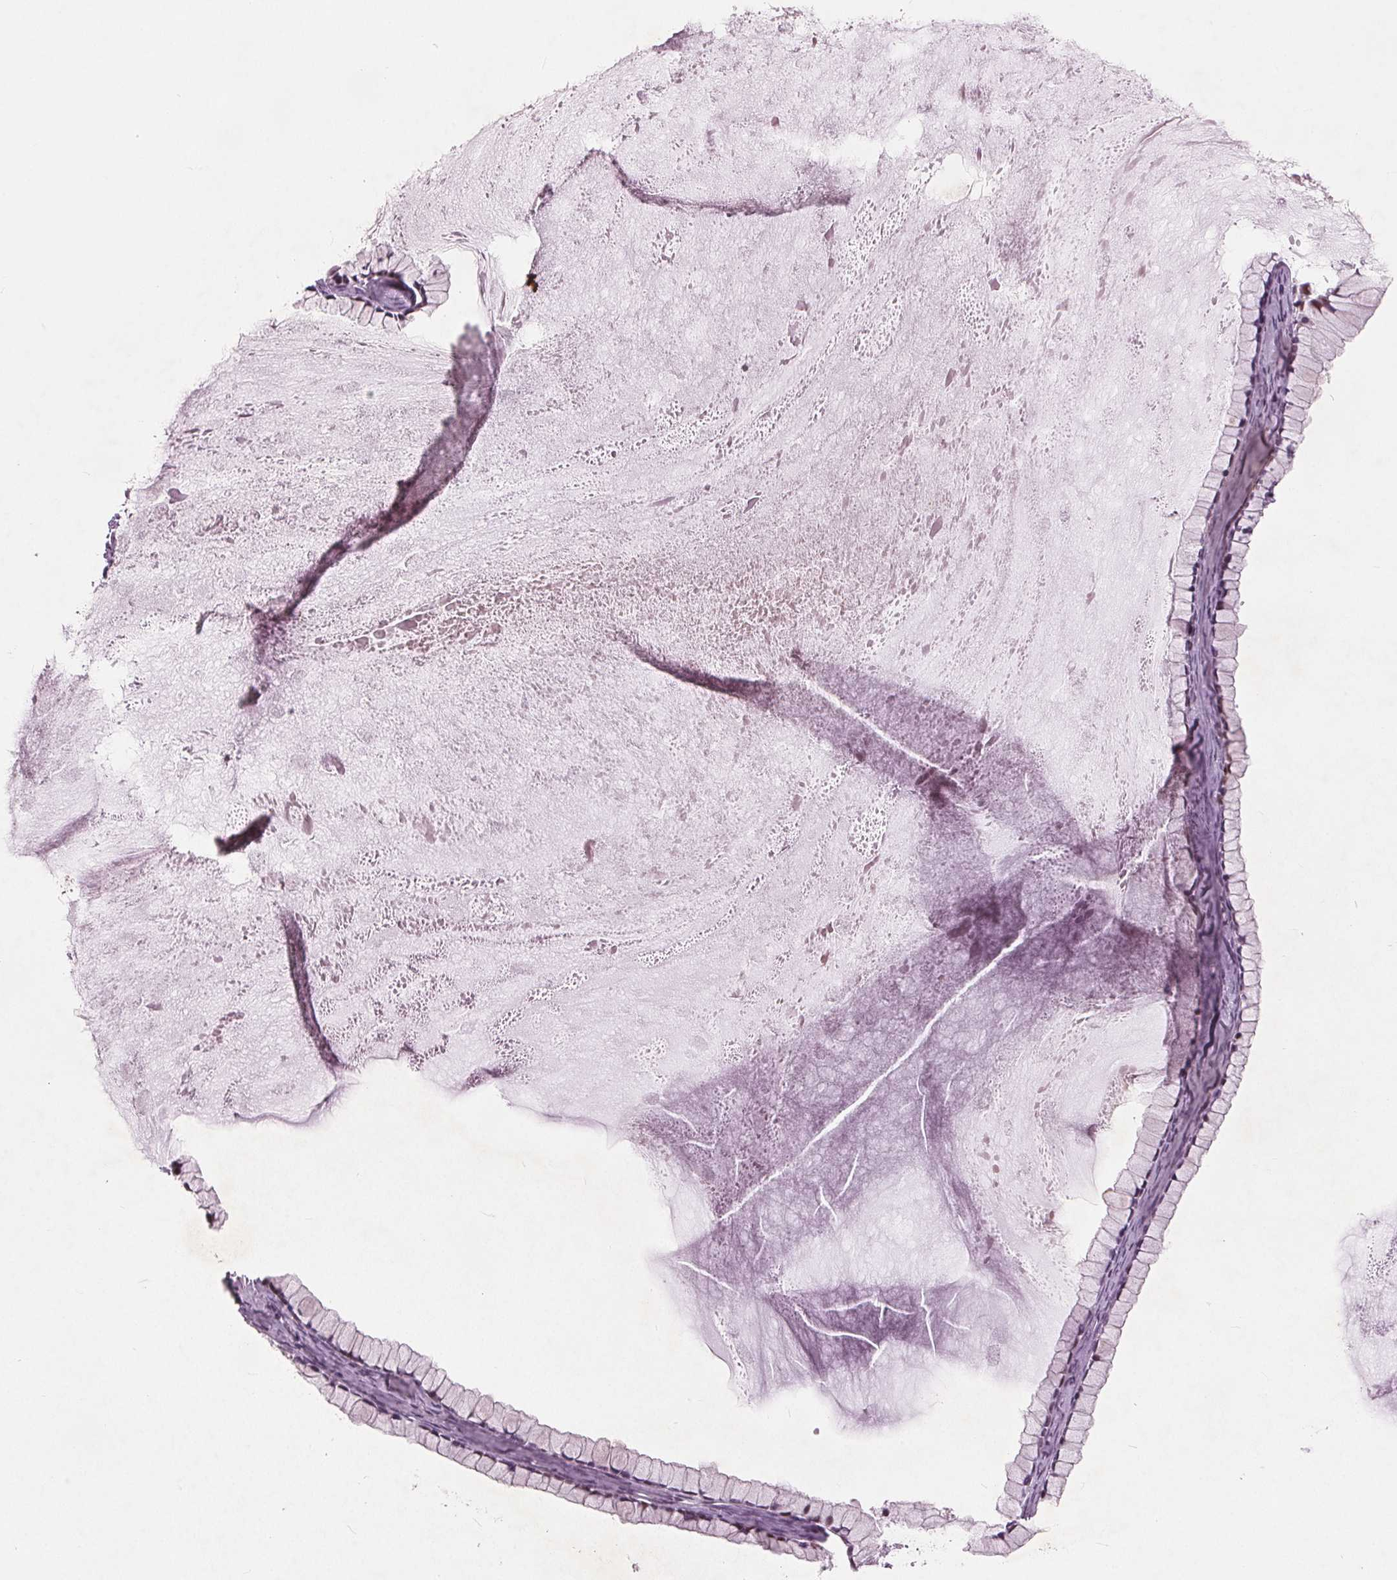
{"staining": {"intensity": "moderate", "quantity": "25%-75%", "location": "nuclear"}, "tissue": "ovarian cancer", "cell_type": "Tumor cells", "image_type": "cancer", "snomed": [{"axis": "morphology", "description": "Cystadenocarcinoma, mucinous, NOS"}, {"axis": "topography", "description": "Ovary"}], "caption": "About 25%-75% of tumor cells in human ovarian cancer (mucinous cystadenocarcinoma) display moderate nuclear protein staining as visualized by brown immunohistochemical staining.", "gene": "TTC34", "patient": {"sex": "female", "age": 41}}